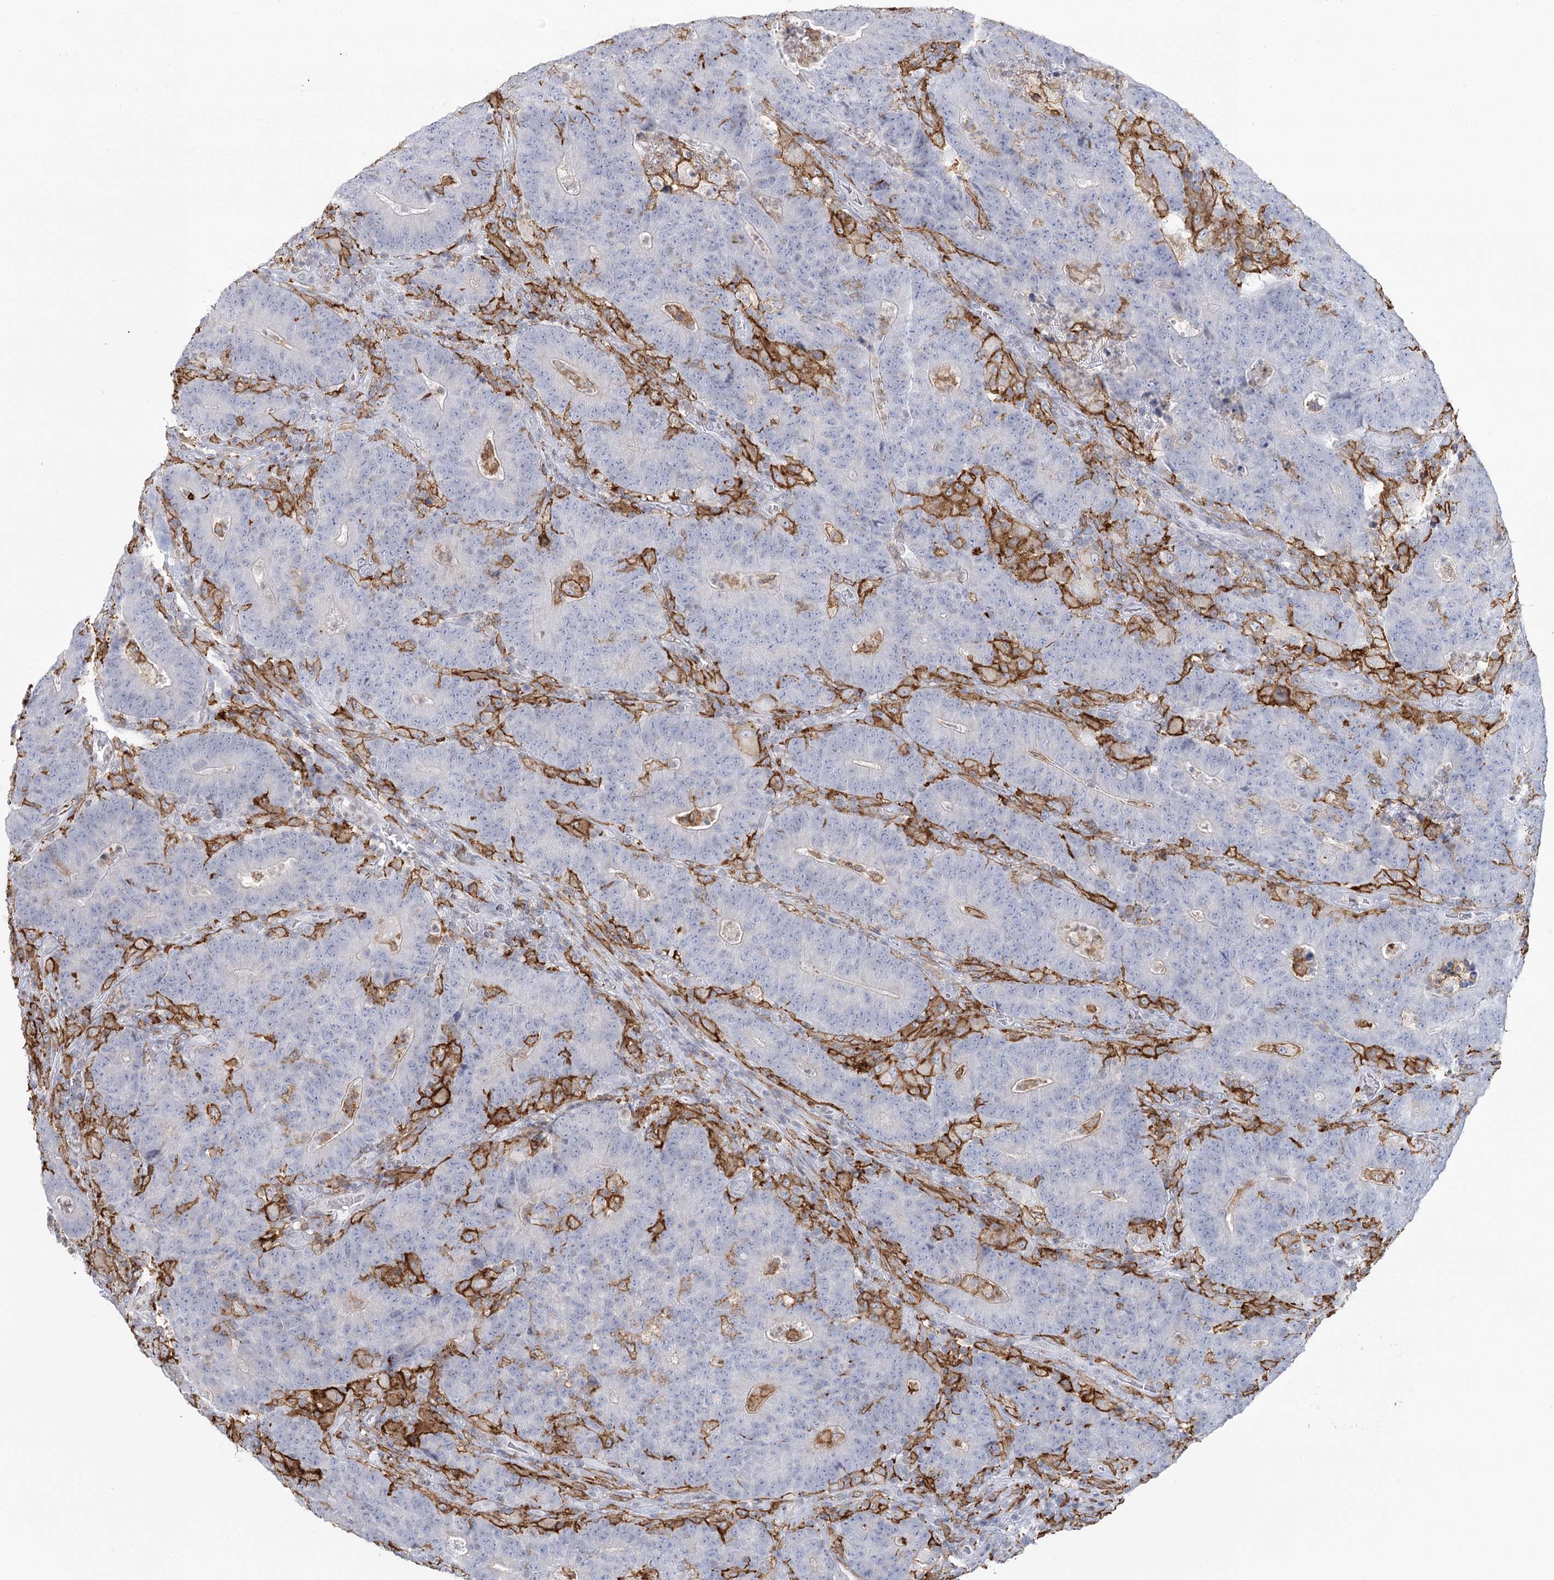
{"staining": {"intensity": "negative", "quantity": "none", "location": "none"}, "tissue": "colorectal cancer", "cell_type": "Tumor cells", "image_type": "cancer", "snomed": [{"axis": "morphology", "description": "Normal tissue, NOS"}, {"axis": "morphology", "description": "Adenocarcinoma, NOS"}, {"axis": "topography", "description": "Colon"}], "caption": "Immunohistochemical staining of human colorectal adenocarcinoma exhibits no significant expression in tumor cells.", "gene": "C11orf1", "patient": {"sex": "female", "age": 75}}